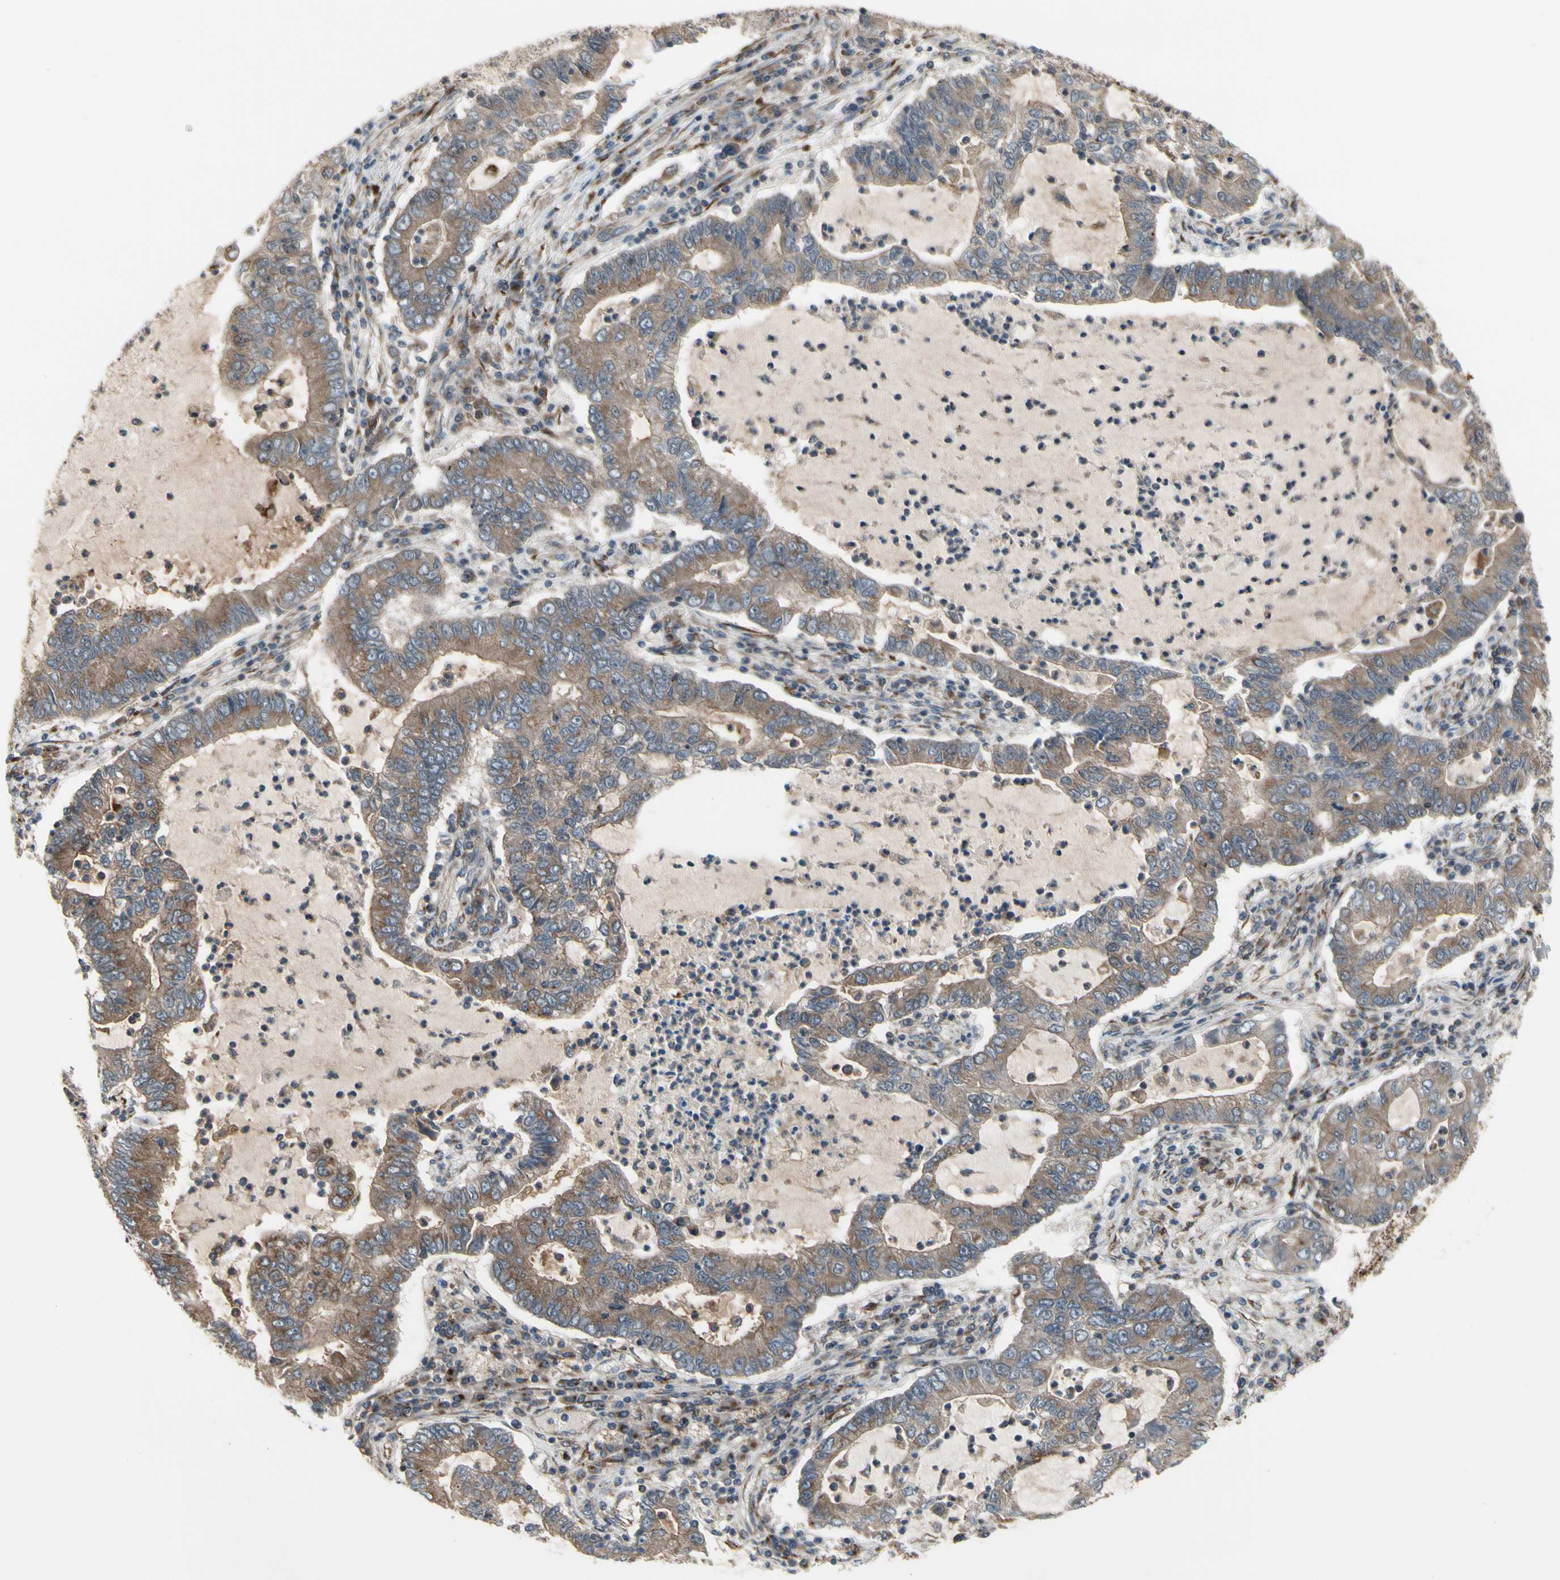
{"staining": {"intensity": "moderate", "quantity": ">75%", "location": "cytoplasmic/membranous"}, "tissue": "lung cancer", "cell_type": "Tumor cells", "image_type": "cancer", "snomed": [{"axis": "morphology", "description": "Adenocarcinoma, NOS"}, {"axis": "topography", "description": "Lung"}], "caption": "A brown stain shows moderate cytoplasmic/membranous positivity of a protein in lung cancer (adenocarcinoma) tumor cells.", "gene": "SLC39A9", "patient": {"sex": "female", "age": 51}}